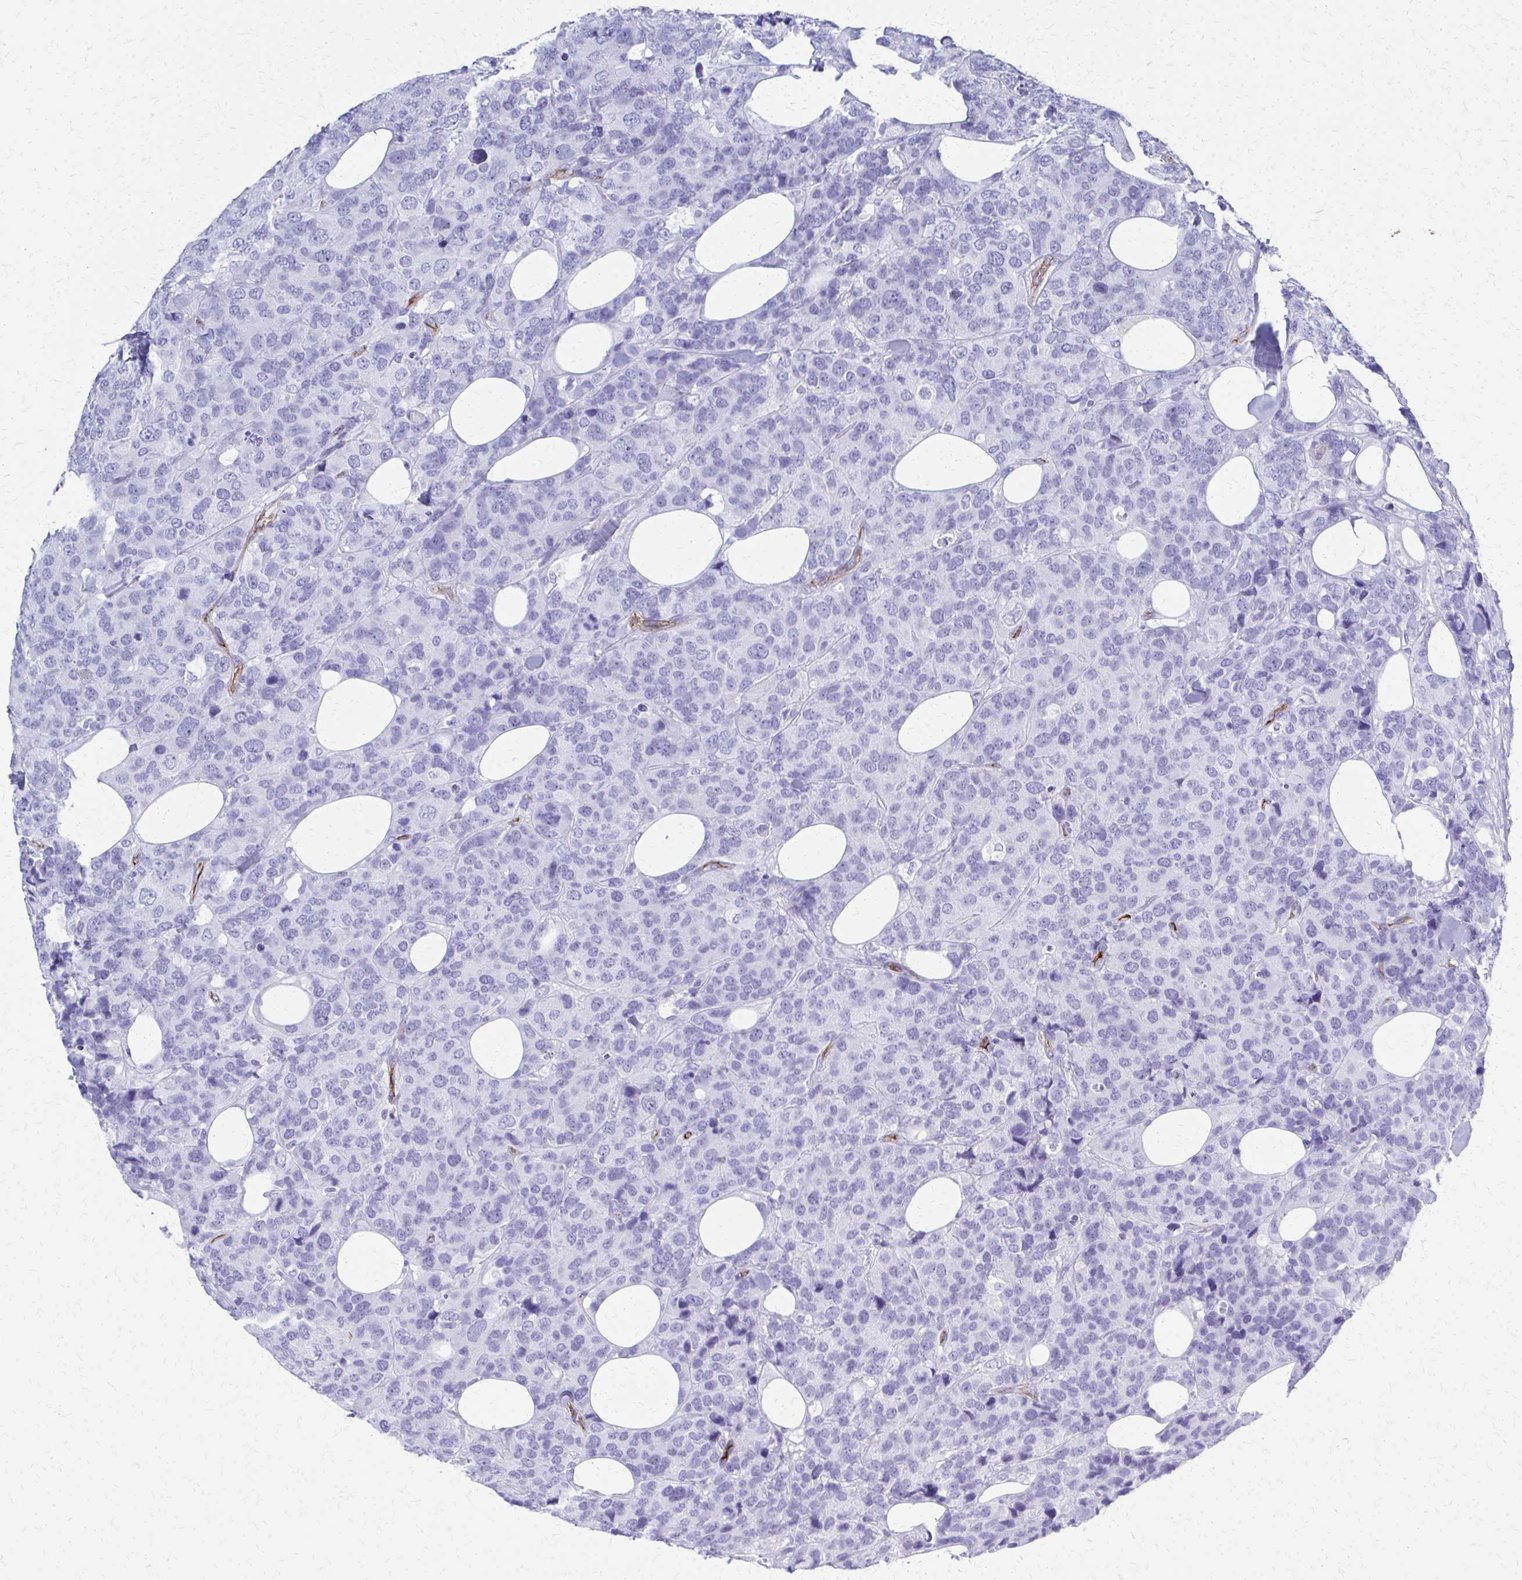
{"staining": {"intensity": "negative", "quantity": "none", "location": "none"}, "tissue": "breast cancer", "cell_type": "Tumor cells", "image_type": "cancer", "snomed": [{"axis": "morphology", "description": "Lobular carcinoma"}, {"axis": "topography", "description": "Breast"}], "caption": "DAB (3,3'-diaminobenzidine) immunohistochemical staining of human breast cancer (lobular carcinoma) demonstrates no significant positivity in tumor cells. (DAB immunohistochemistry (IHC), high magnification).", "gene": "TPSG1", "patient": {"sex": "female", "age": 59}}